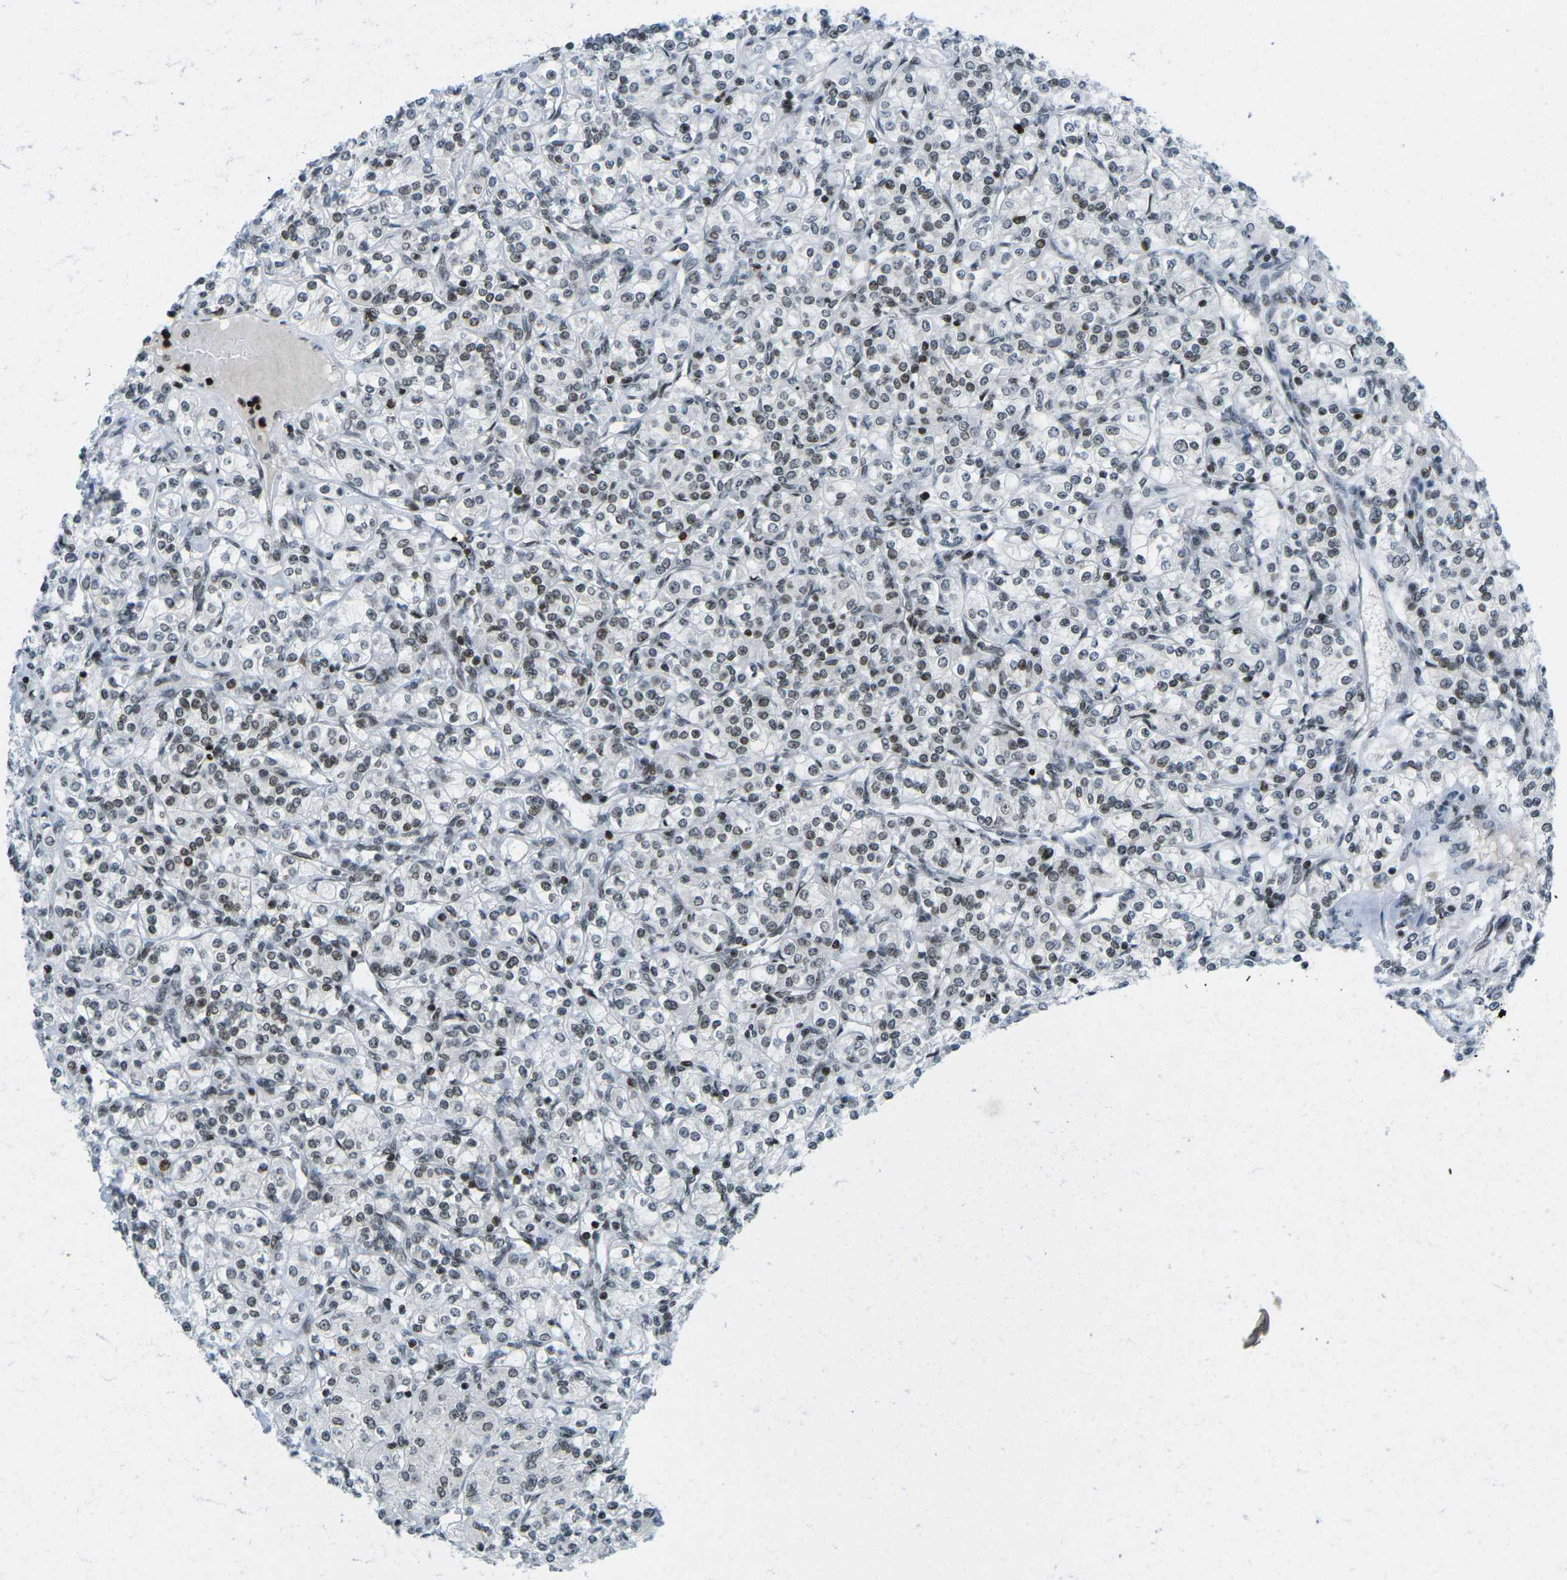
{"staining": {"intensity": "weak", "quantity": "25%-75%", "location": "nuclear"}, "tissue": "renal cancer", "cell_type": "Tumor cells", "image_type": "cancer", "snomed": [{"axis": "morphology", "description": "Adenocarcinoma, NOS"}, {"axis": "topography", "description": "Kidney"}], "caption": "Weak nuclear expression is appreciated in approximately 25%-75% of tumor cells in renal cancer.", "gene": "EME1", "patient": {"sex": "male", "age": 77}}